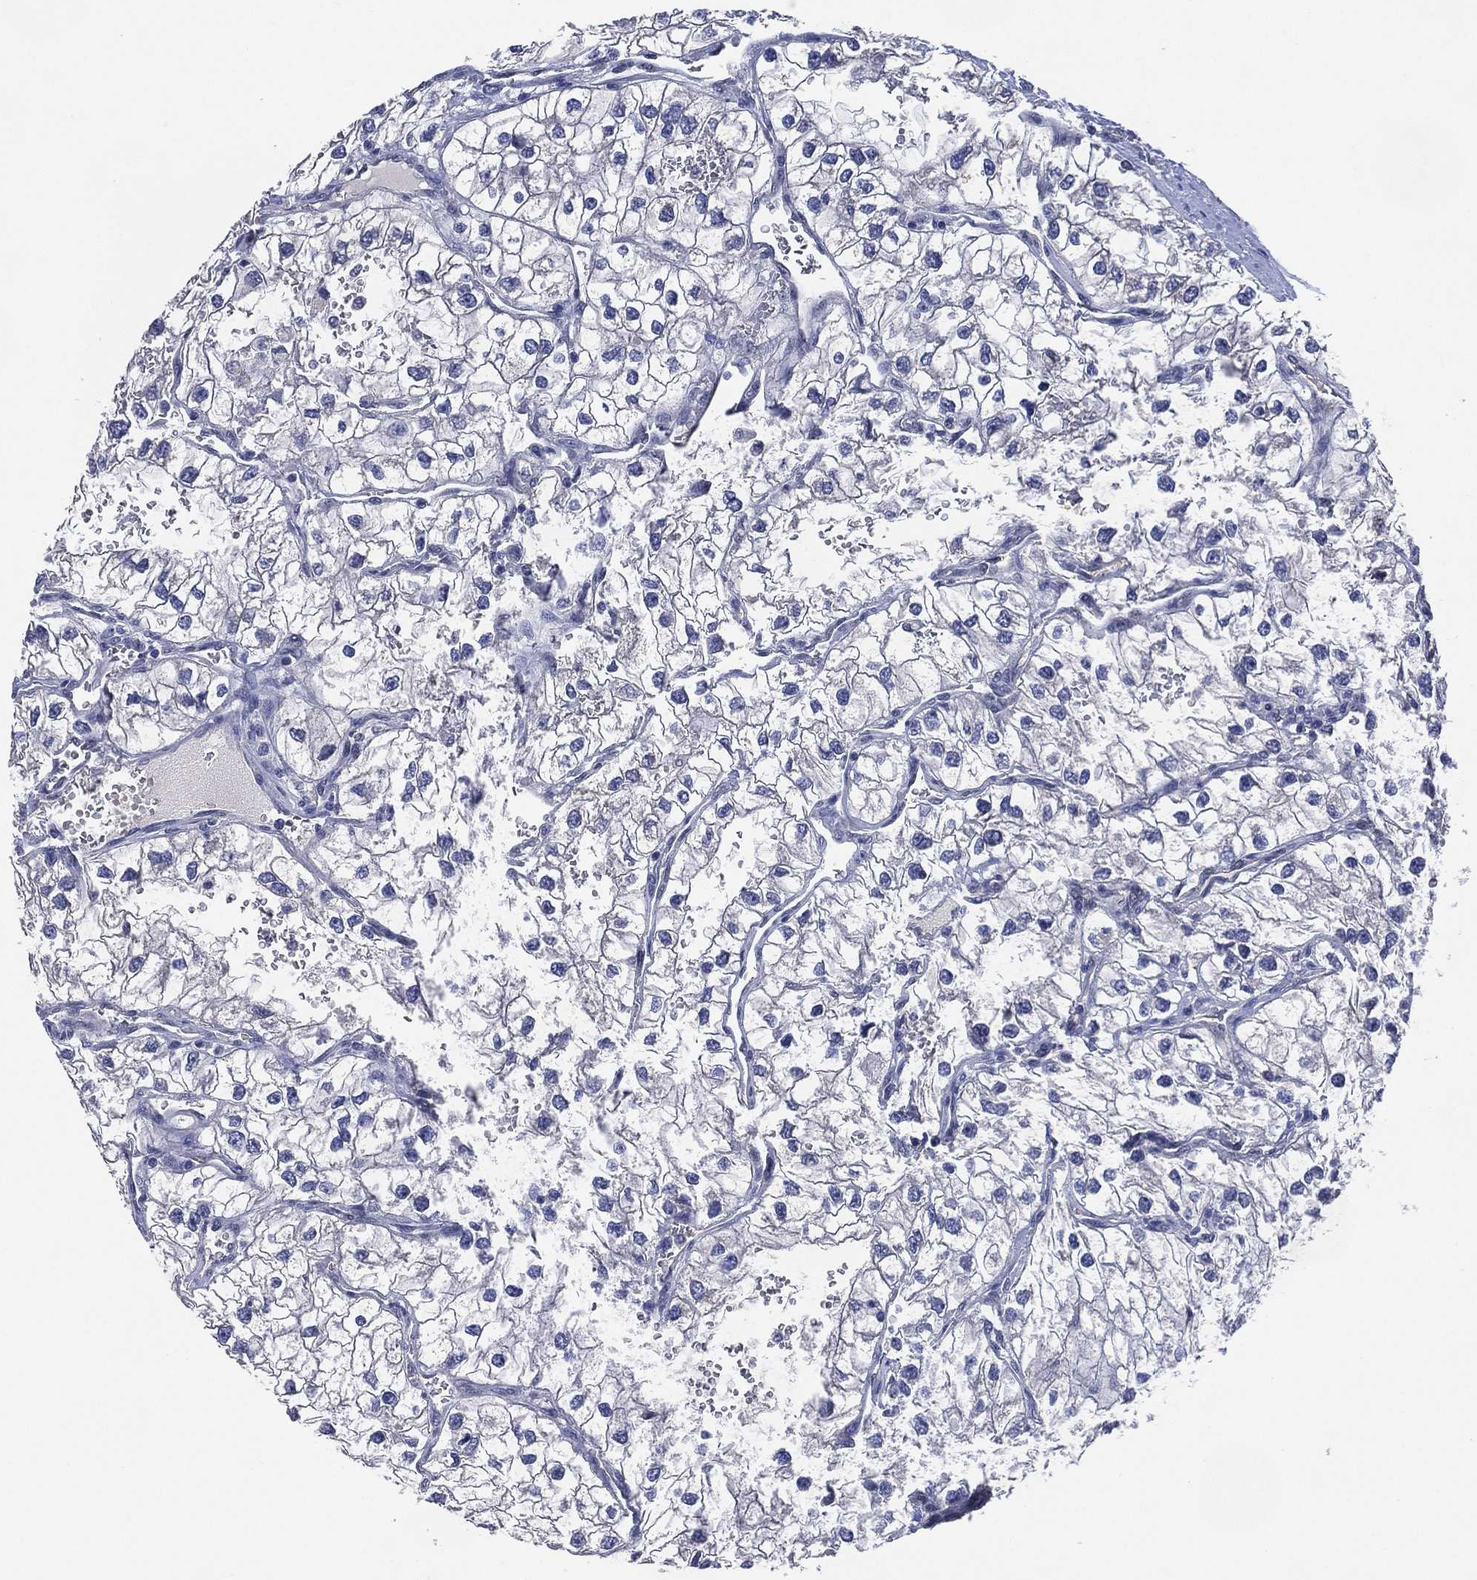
{"staining": {"intensity": "negative", "quantity": "none", "location": "none"}, "tissue": "renal cancer", "cell_type": "Tumor cells", "image_type": "cancer", "snomed": [{"axis": "morphology", "description": "Adenocarcinoma, NOS"}, {"axis": "topography", "description": "Kidney"}], "caption": "The IHC histopathology image has no significant expression in tumor cells of renal cancer tissue.", "gene": "AK1", "patient": {"sex": "male", "age": 59}}